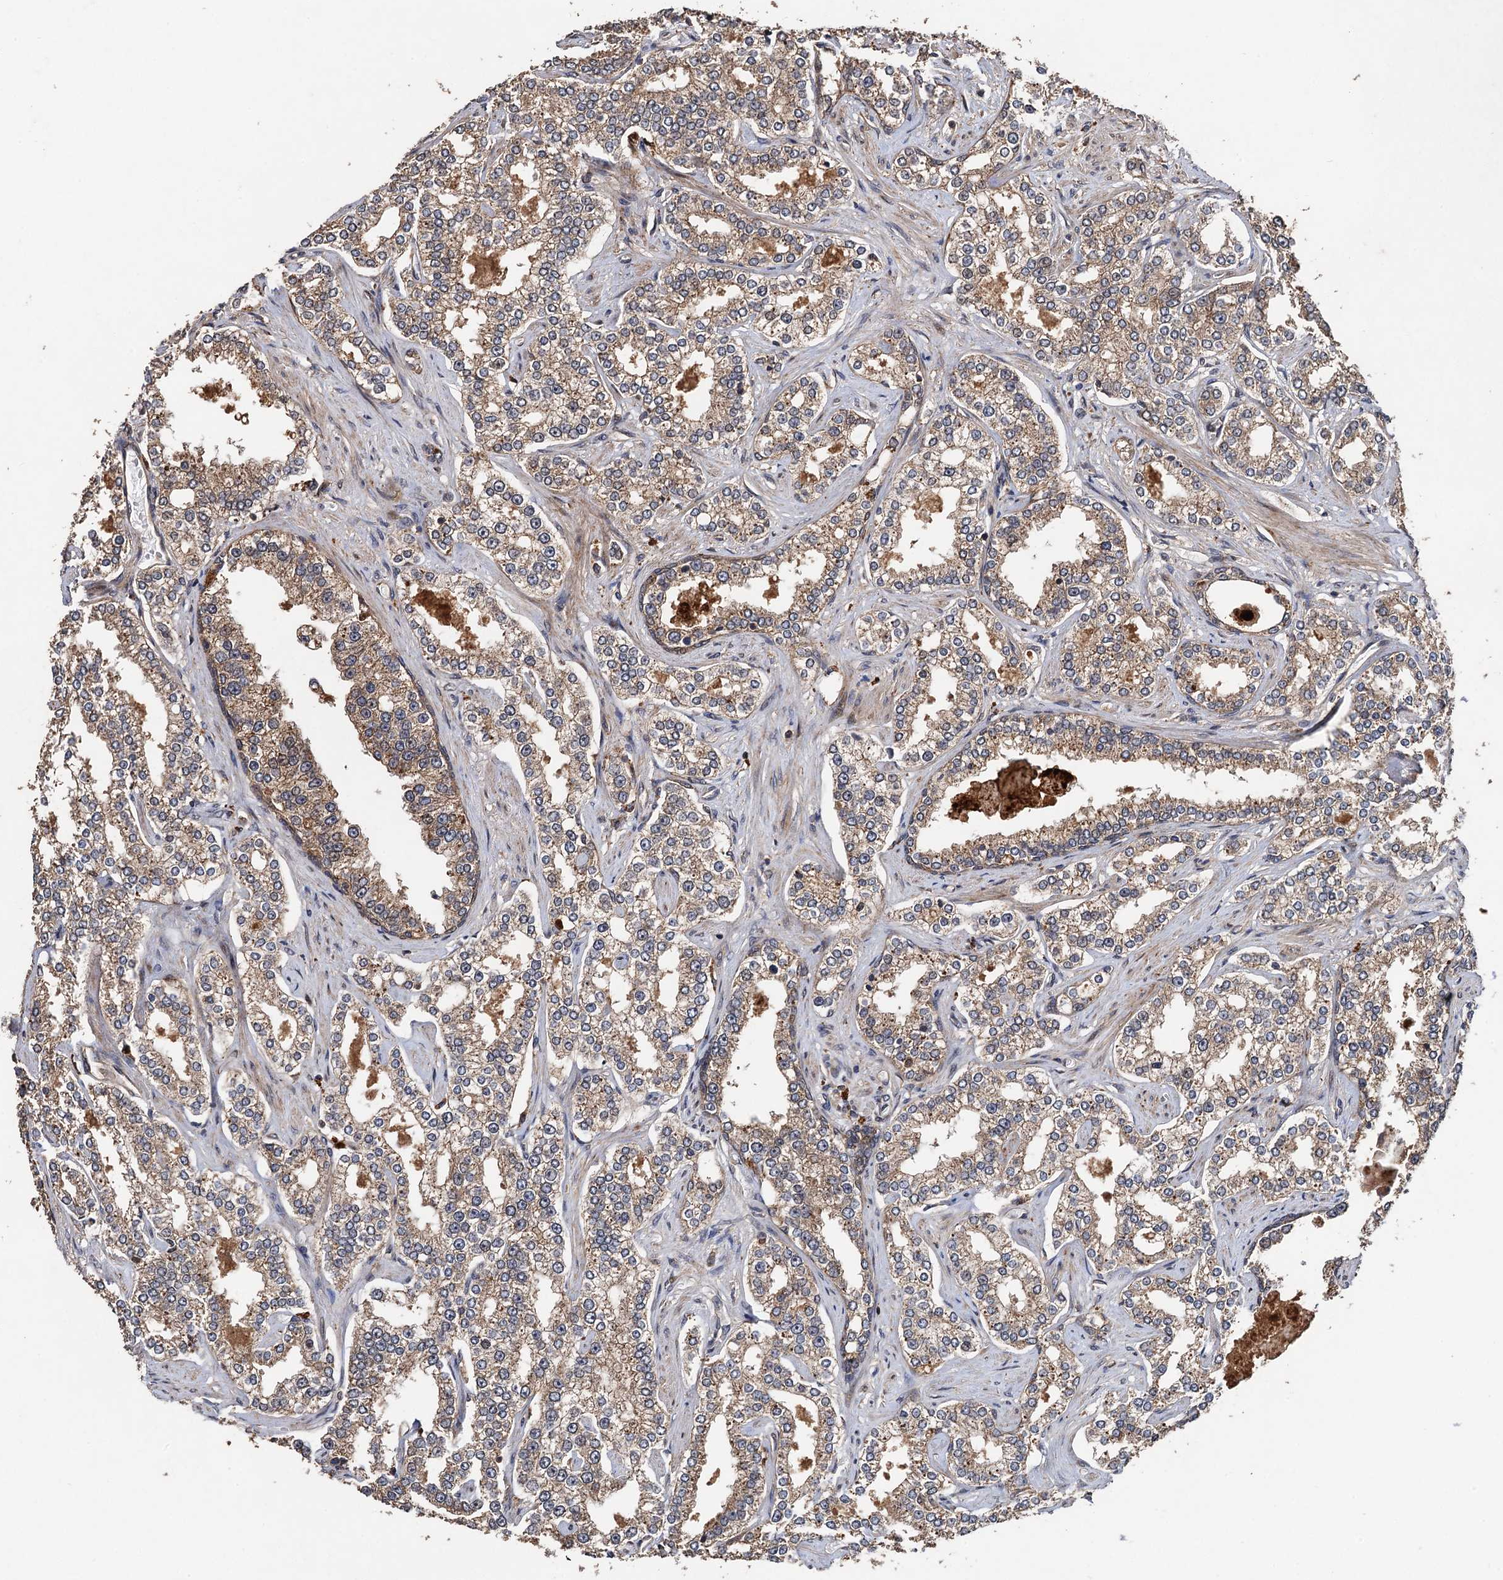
{"staining": {"intensity": "weak", "quantity": ">75%", "location": "cytoplasmic/membranous"}, "tissue": "prostate cancer", "cell_type": "Tumor cells", "image_type": "cancer", "snomed": [{"axis": "morphology", "description": "Normal tissue, NOS"}, {"axis": "morphology", "description": "Adenocarcinoma, High grade"}, {"axis": "topography", "description": "Prostate"}], "caption": "Tumor cells demonstrate low levels of weak cytoplasmic/membranous positivity in approximately >75% of cells in prostate adenocarcinoma (high-grade).", "gene": "TMEM39B", "patient": {"sex": "male", "age": 83}}